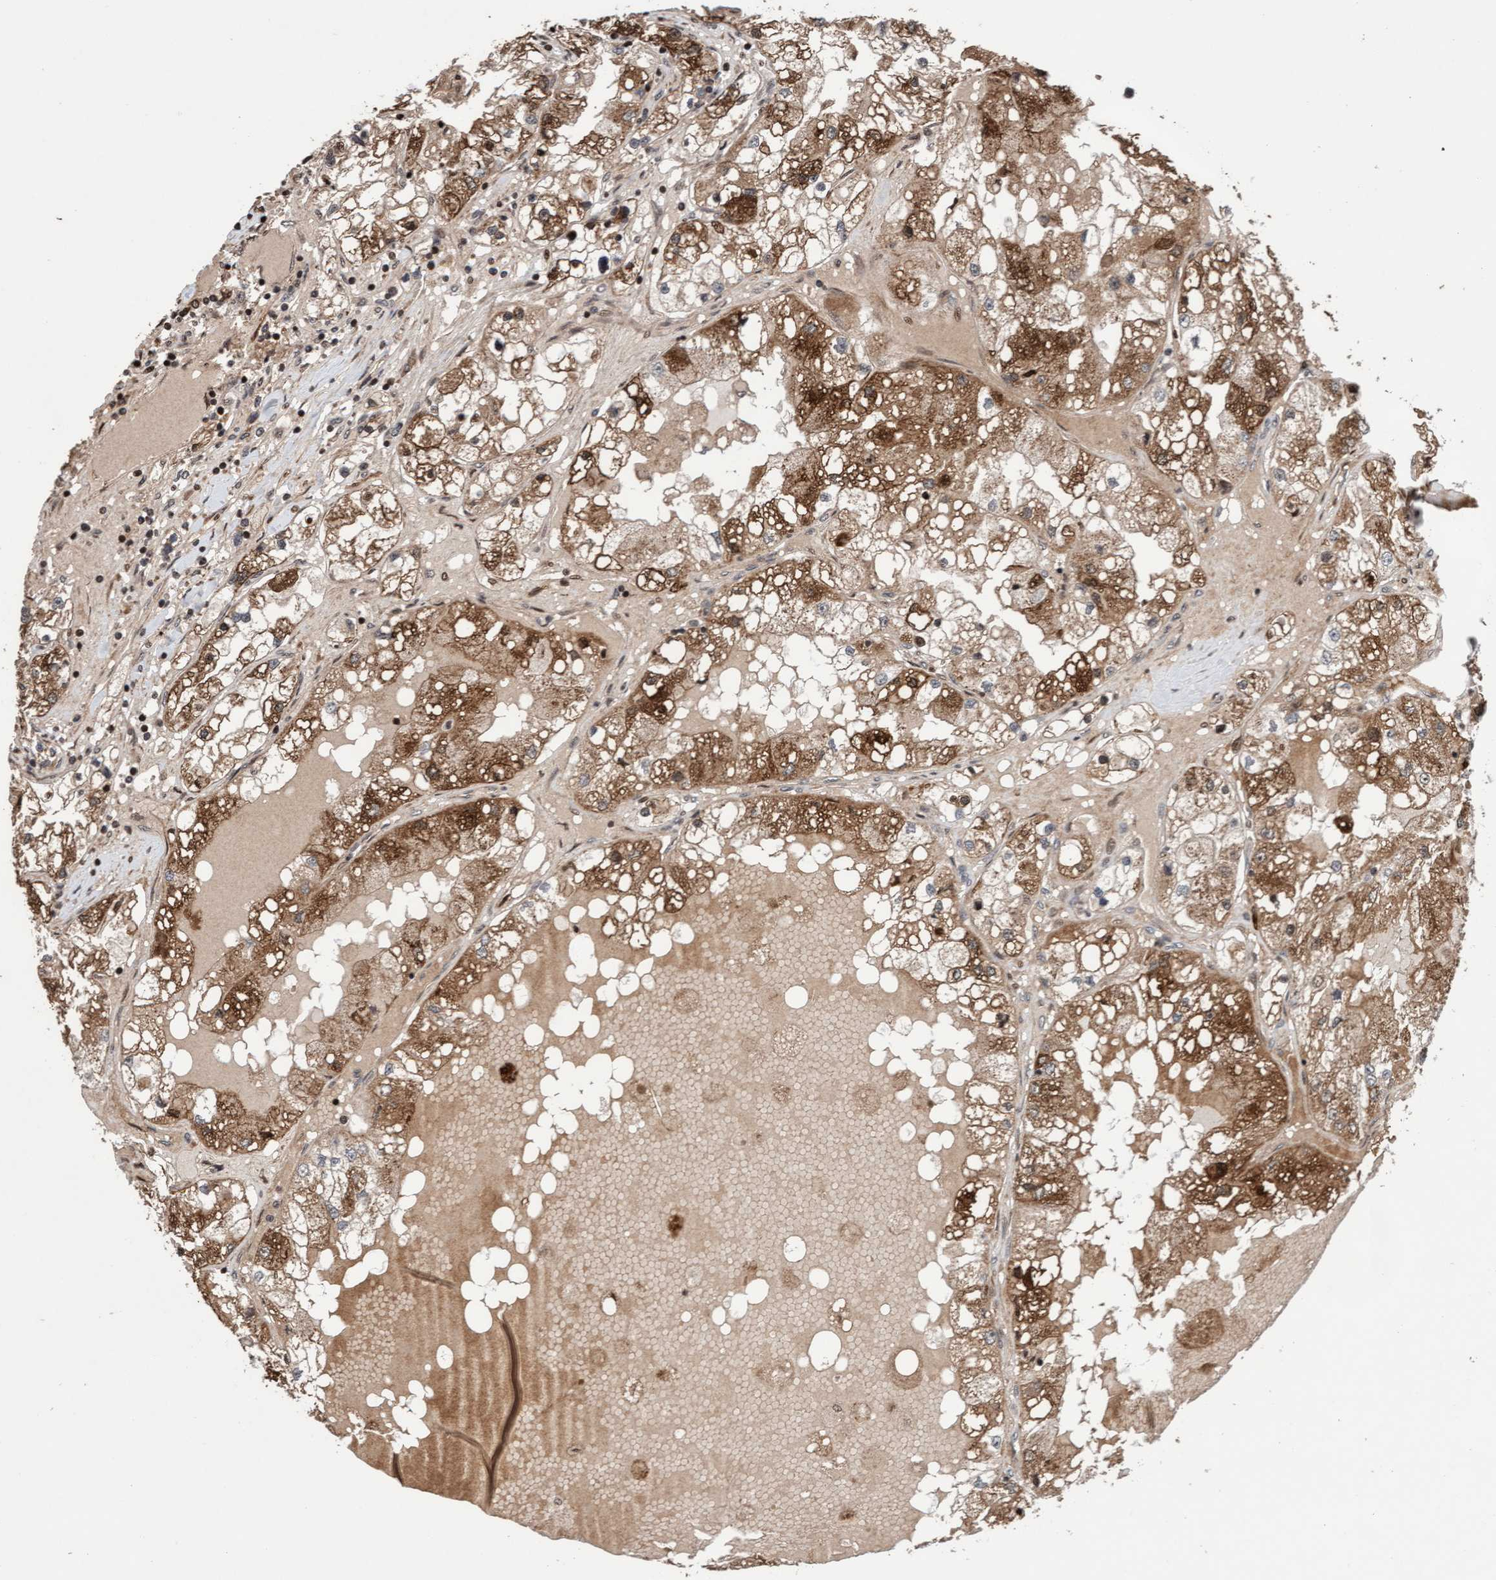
{"staining": {"intensity": "moderate", "quantity": ">75%", "location": "cytoplasmic/membranous"}, "tissue": "renal cancer", "cell_type": "Tumor cells", "image_type": "cancer", "snomed": [{"axis": "morphology", "description": "Adenocarcinoma, NOS"}, {"axis": "topography", "description": "Kidney"}], "caption": "A high-resolution photomicrograph shows immunohistochemistry (IHC) staining of renal cancer, which reveals moderate cytoplasmic/membranous expression in approximately >75% of tumor cells. The protein of interest is shown in brown color, while the nuclei are stained blue.", "gene": "PECR", "patient": {"sex": "male", "age": 68}}